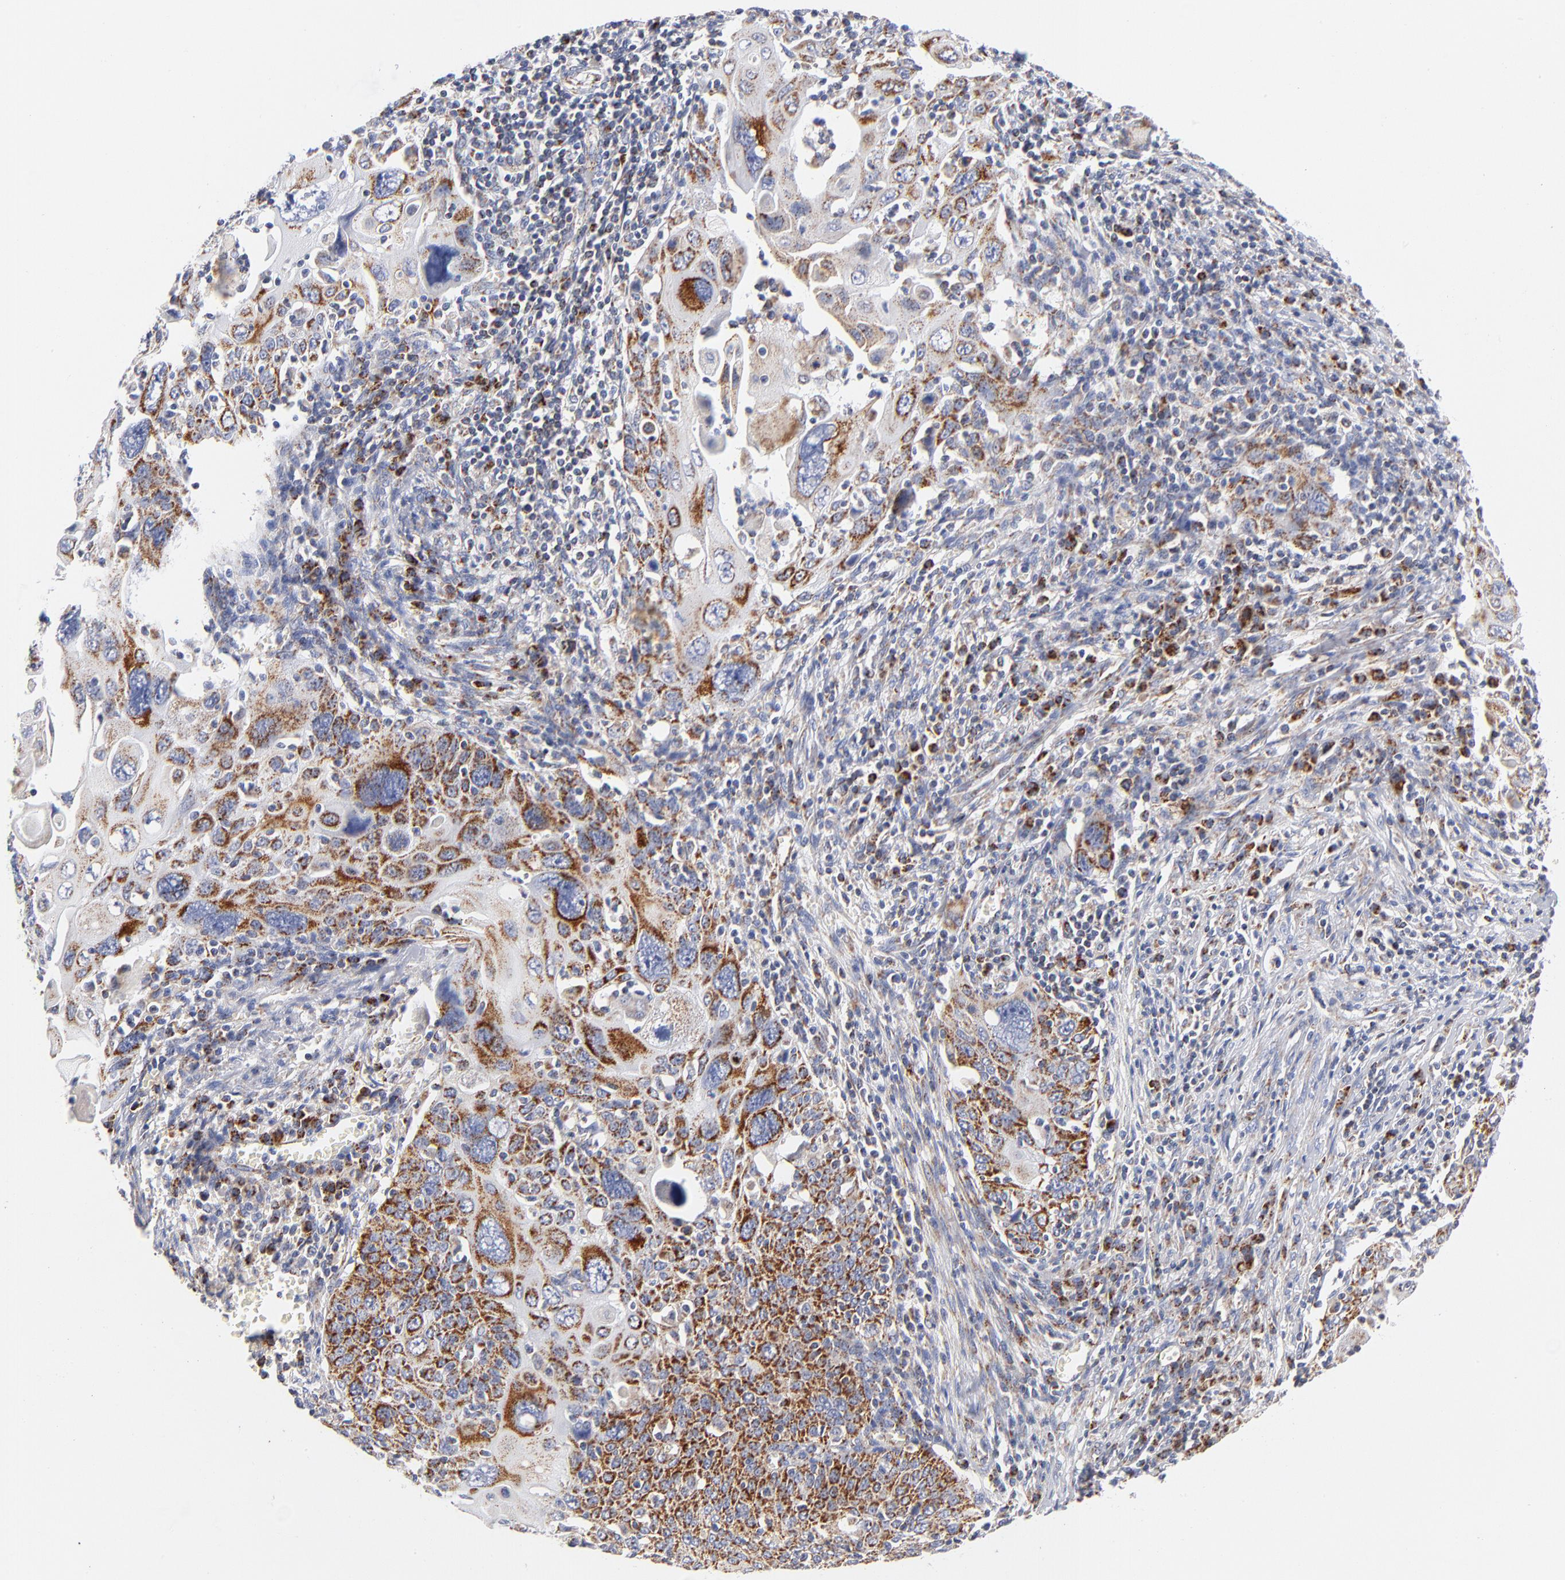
{"staining": {"intensity": "strong", "quantity": ">75%", "location": "cytoplasmic/membranous"}, "tissue": "cervical cancer", "cell_type": "Tumor cells", "image_type": "cancer", "snomed": [{"axis": "morphology", "description": "Squamous cell carcinoma, NOS"}, {"axis": "topography", "description": "Cervix"}], "caption": "There is high levels of strong cytoplasmic/membranous positivity in tumor cells of cervical squamous cell carcinoma, as demonstrated by immunohistochemical staining (brown color).", "gene": "DLAT", "patient": {"sex": "female", "age": 54}}